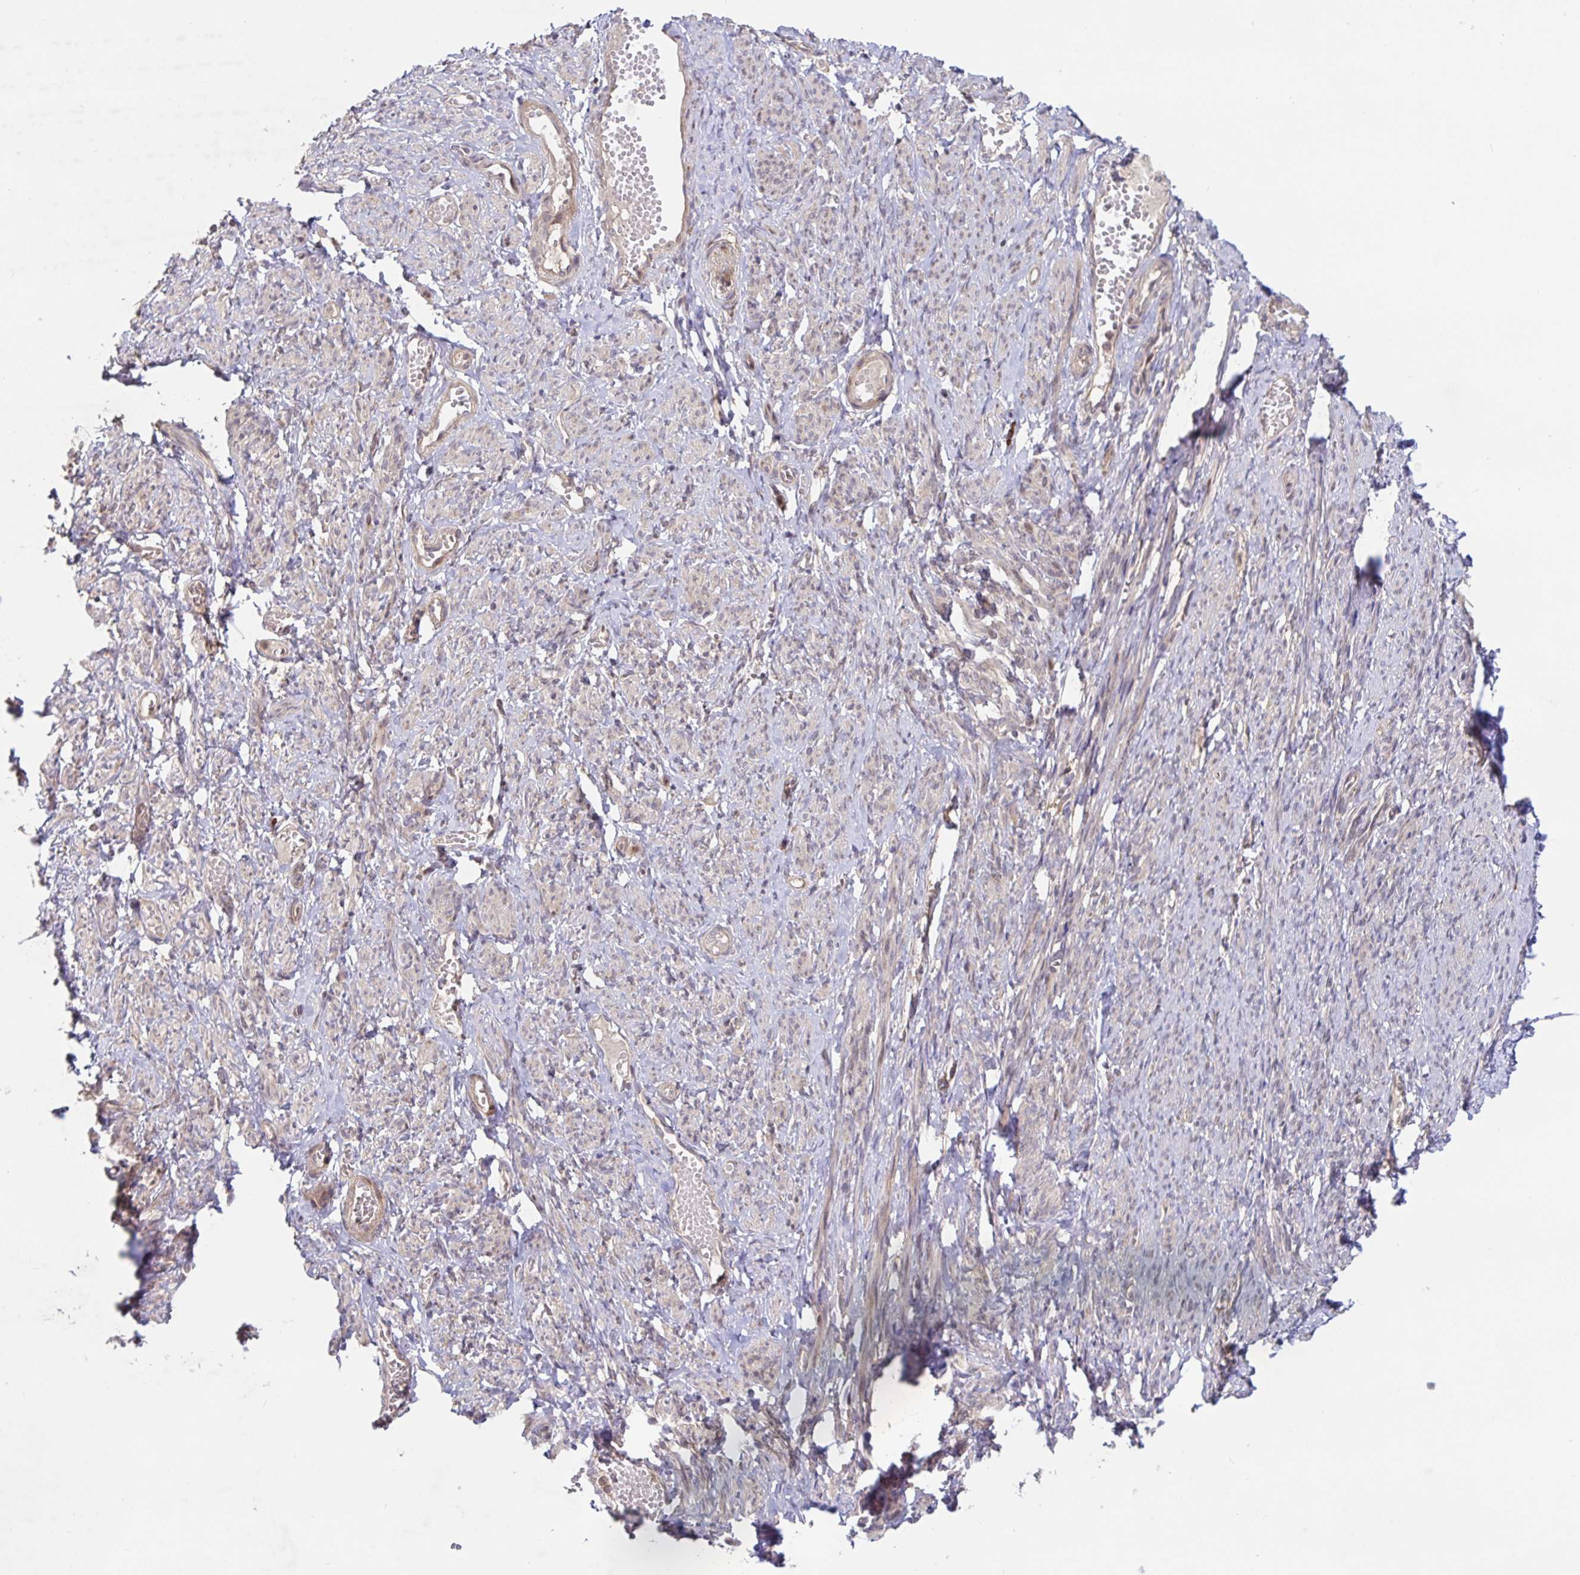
{"staining": {"intensity": "weak", "quantity": "<25%", "location": "cytoplasmic/membranous"}, "tissue": "smooth muscle", "cell_type": "Smooth muscle cells", "image_type": "normal", "snomed": [{"axis": "morphology", "description": "Normal tissue, NOS"}, {"axis": "topography", "description": "Smooth muscle"}], "caption": "Immunohistochemistry (IHC) photomicrograph of benign smooth muscle: human smooth muscle stained with DAB demonstrates no significant protein expression in smooth muscle cells.", "gene": "AACS", "patient": {"sex": "female", "age": 65}}